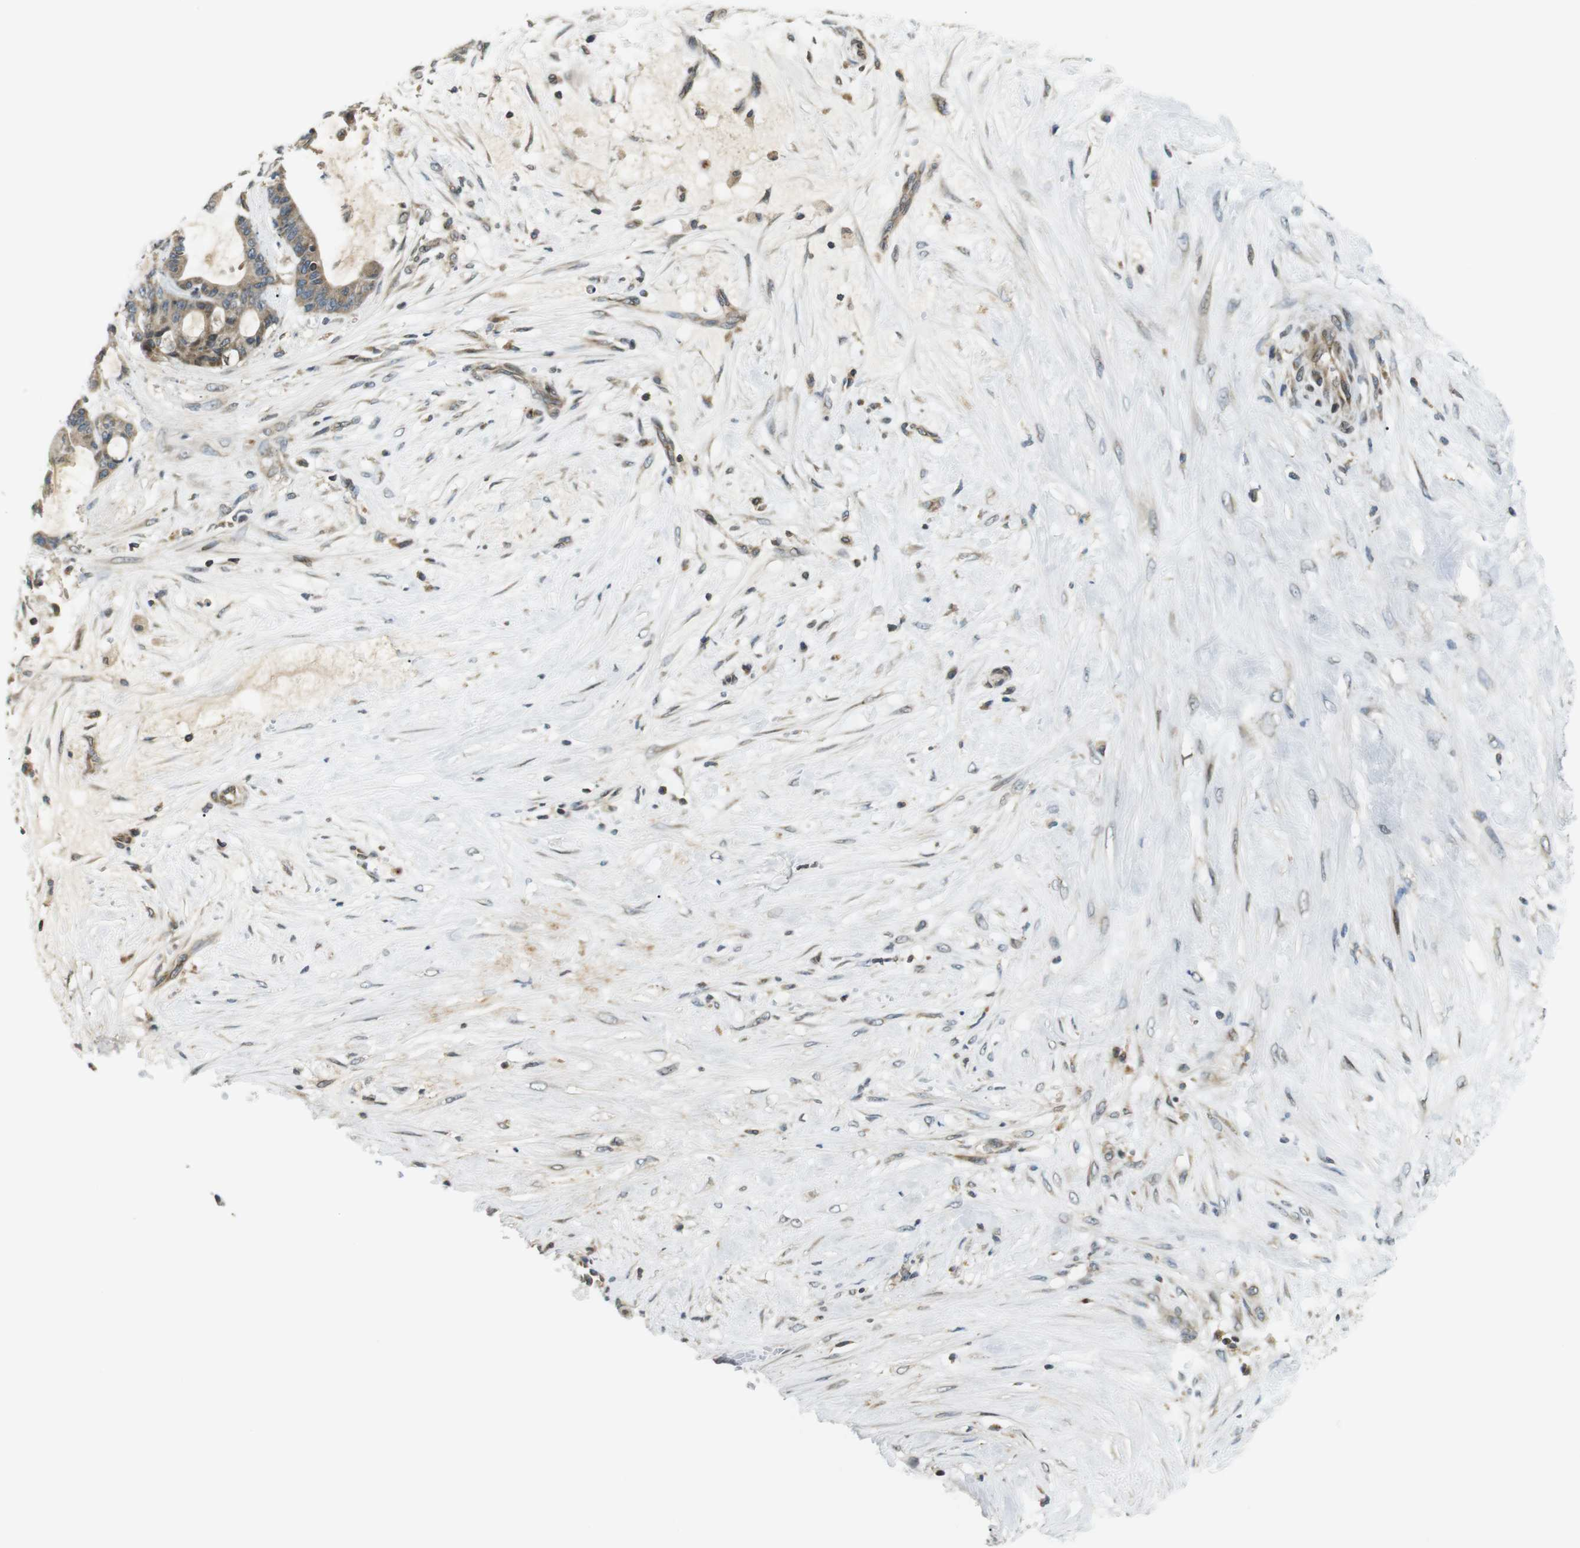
{"staining": {"intensity": "moderate", "quantity": "25%-75%", "location": "cytoplasmic/membranous"}, "tissue": "liver cancer", "cell_type": "Tumor cells", "image_type": "cancer", "snomed": [{"axis": "morphology", "description": "Cholangiocarcinoma"}, {"axis": "topography", "description": "Liver"}], "caption": "Cholangiocarcinoma (liver) was stained to show a protein in brown. There is medium levels of moderate cytoplasmic/membranous staining in about 25%-75% of tumor cells.", "gene": "TMX4", "patient": {"sex": "female", "age": 73}}